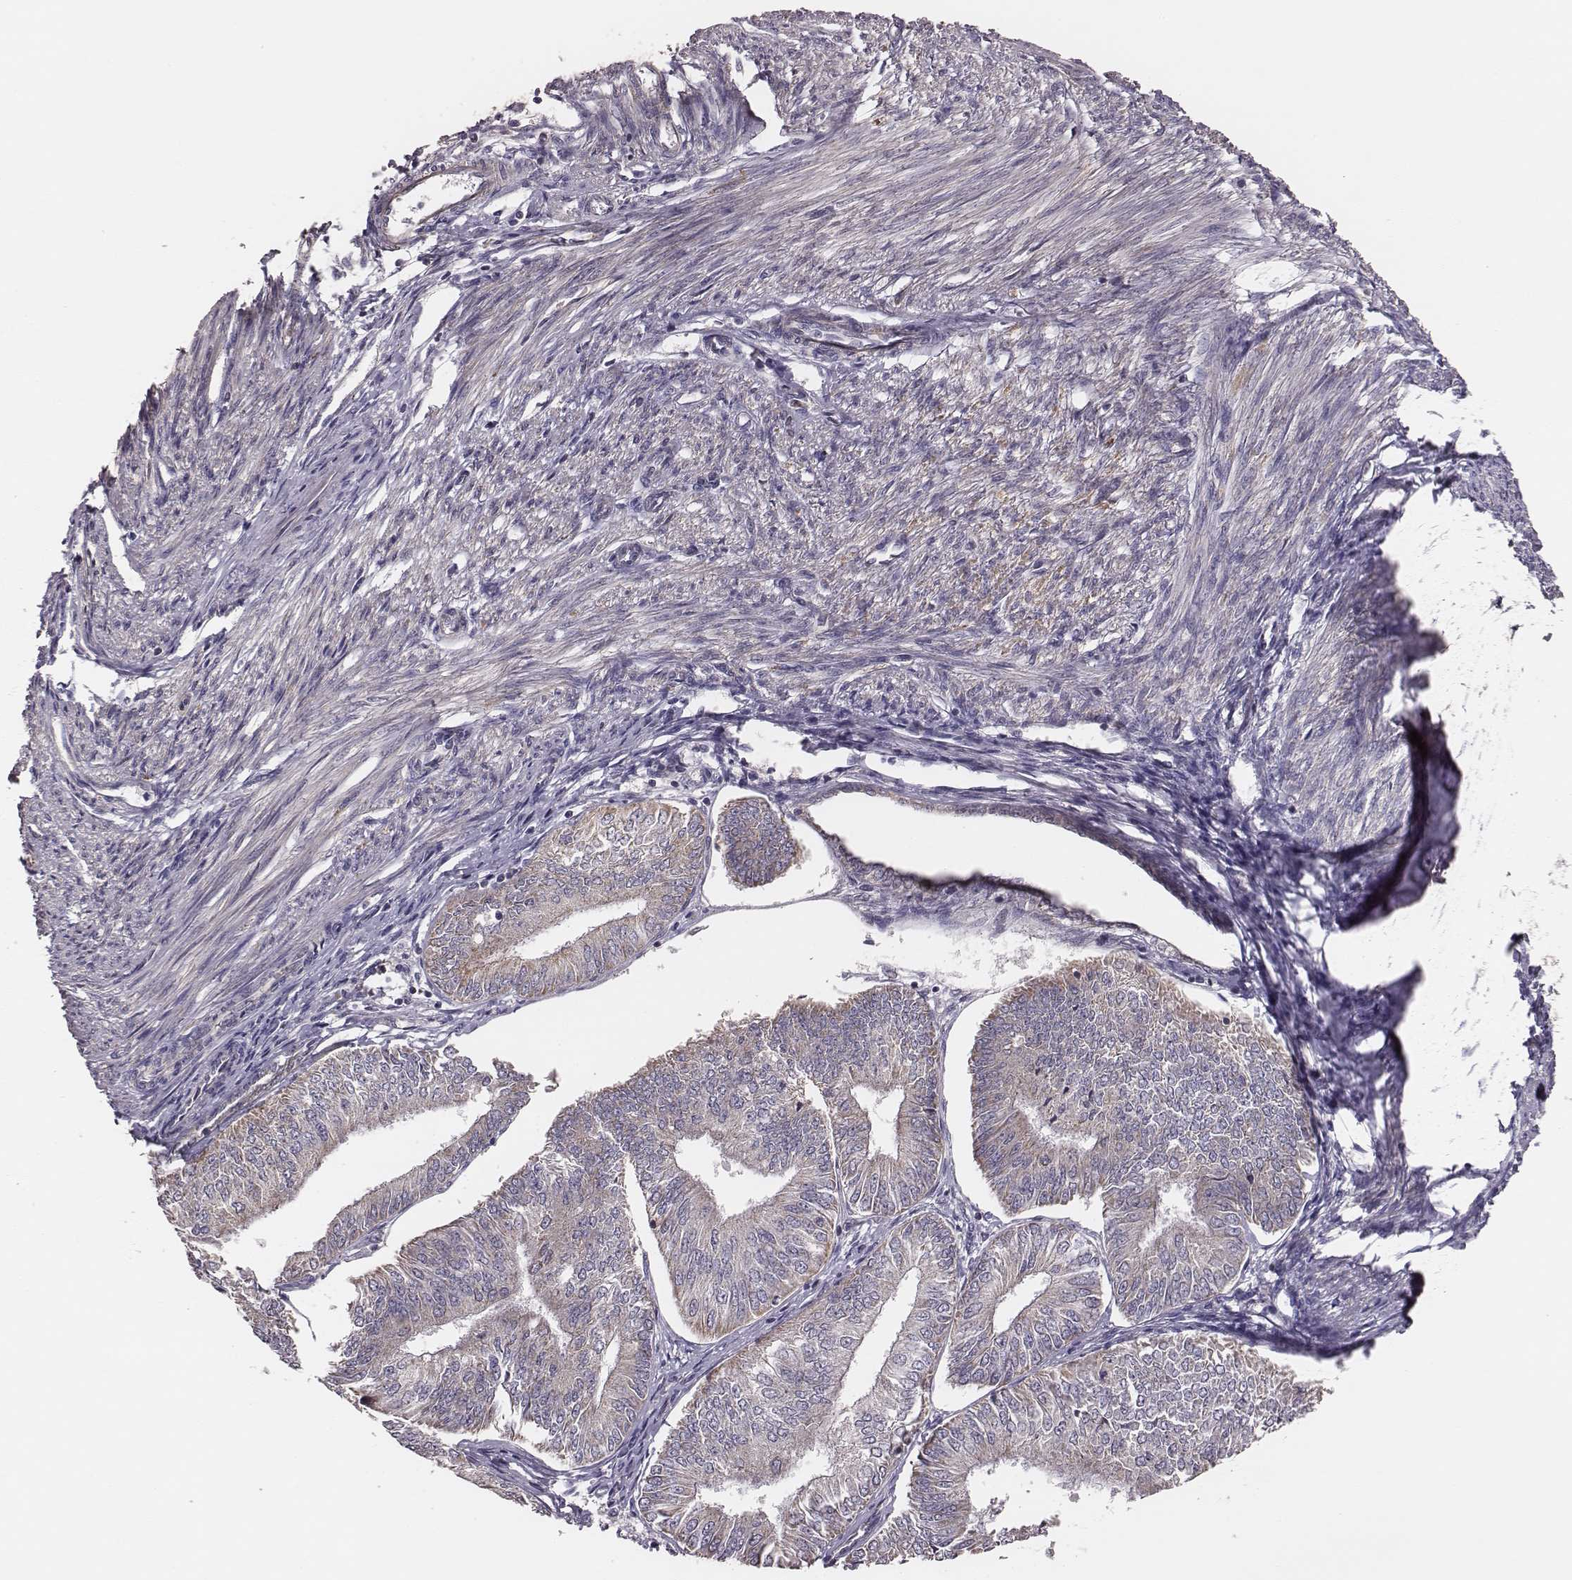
{"staining": {"intensity": "weak", "quantity": "<25%", "location": "cytoplasmic/membranous"}, "tissue": "endometrial cancer", "cell_type": "Tumor cells", "image_type": "cancer", "snomed": [{"axis": "morphology", "description": "Adenocarcinoma, NOS"}, {"axis": "topography", "description": "Endometrium"}], "caption": "This is an immunohistochemistry histopathology image of human endometrial adenocarcinoma. There is no staining in tumor cells.", "gene": "HAVCR1", "patient": {"sex": "female", "age": 58}}